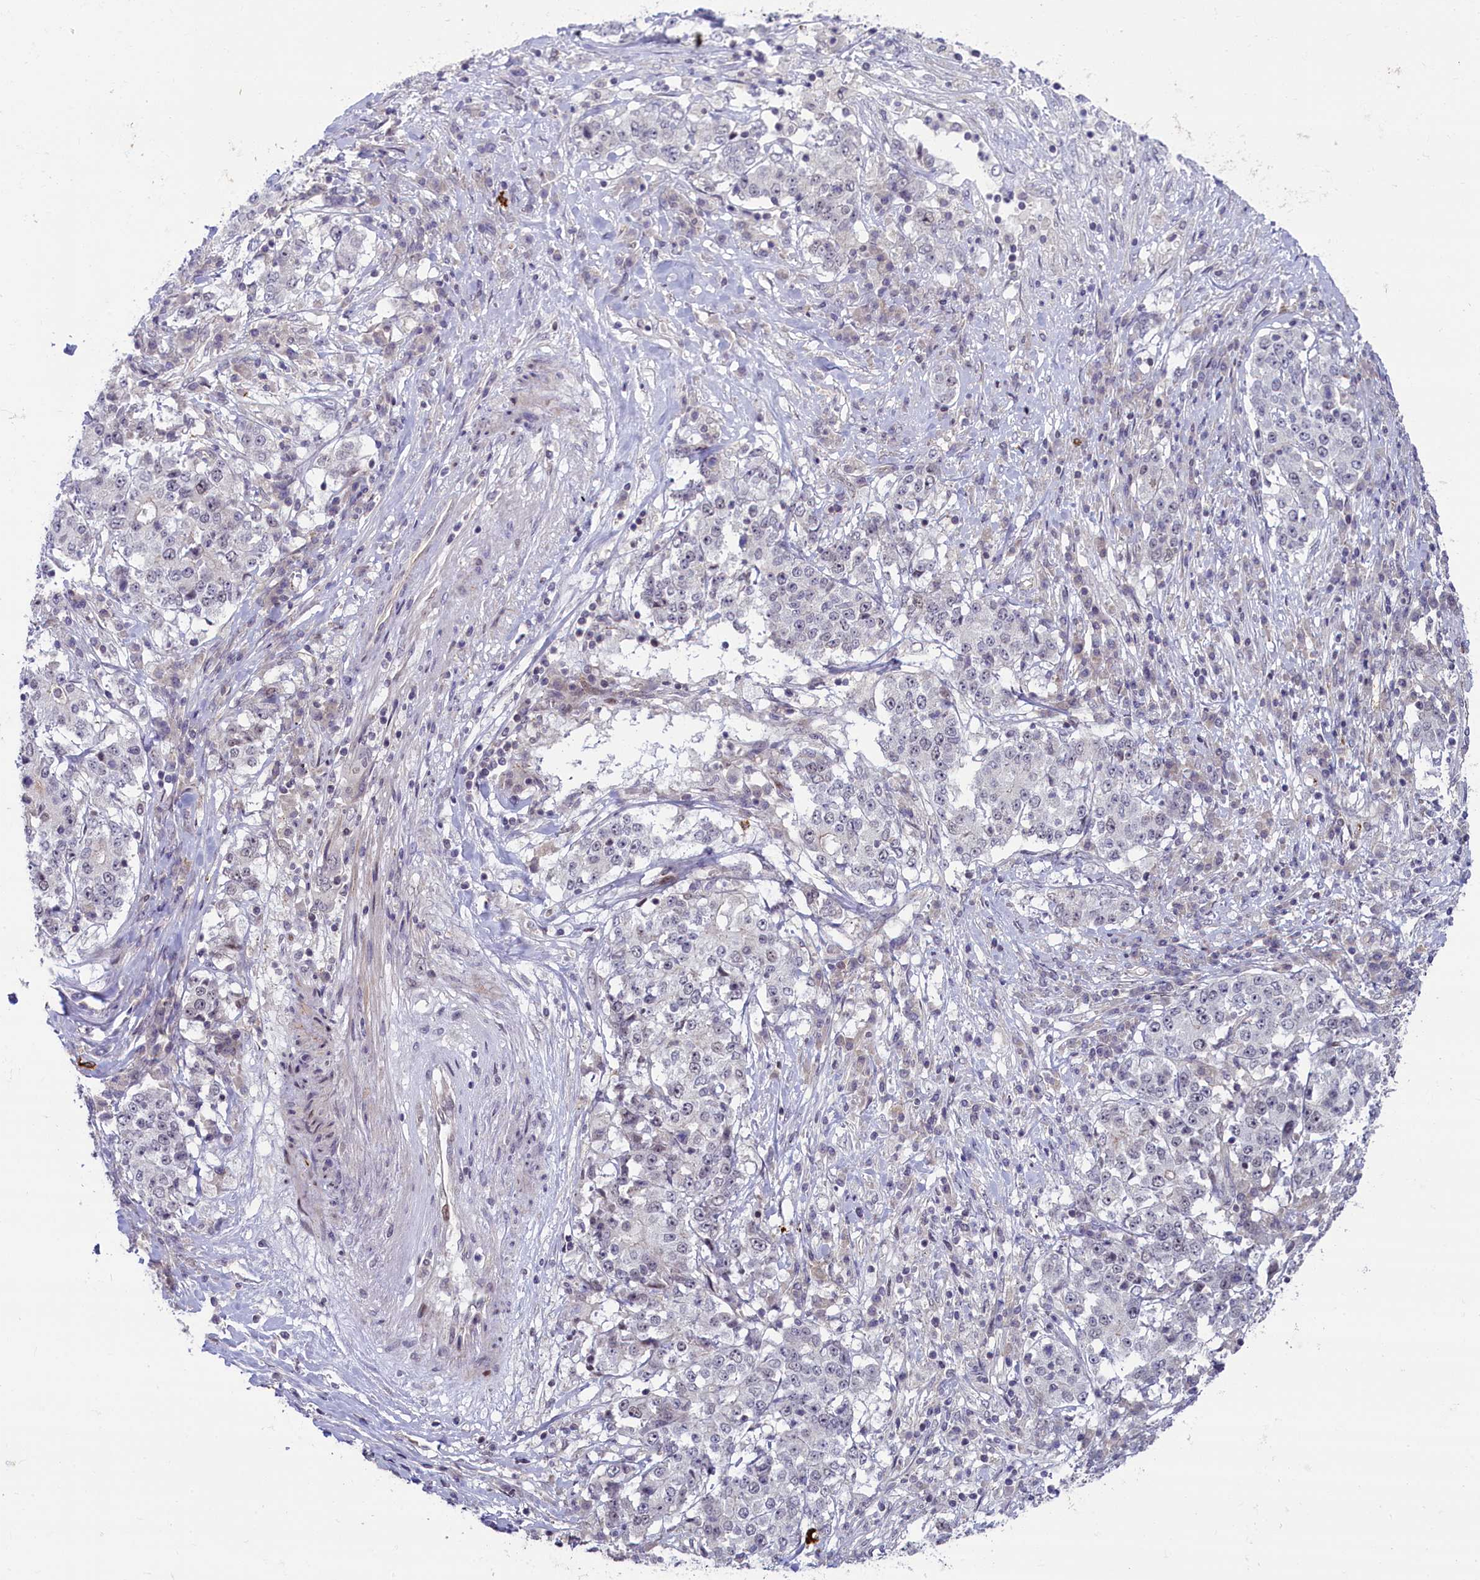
{"staining": {"intensity": "negative", "quantity": "none", "location": "none"}, "tissue": "stomach cancer", "cell_type": "Tumor cells", "image_type": "cancer", "snomed": [{"axis": "morphology", "description": "Adenocarcinoma, NOS"}, {"axis": "topography", "description": "Stomach"}], "caption": "Stomach cancer (adenocarcinoma) stained for a protein using IHC displays no staining tumor cells.", "gene": "CCL23", "patient": {"sex": "male", "age": 59}}